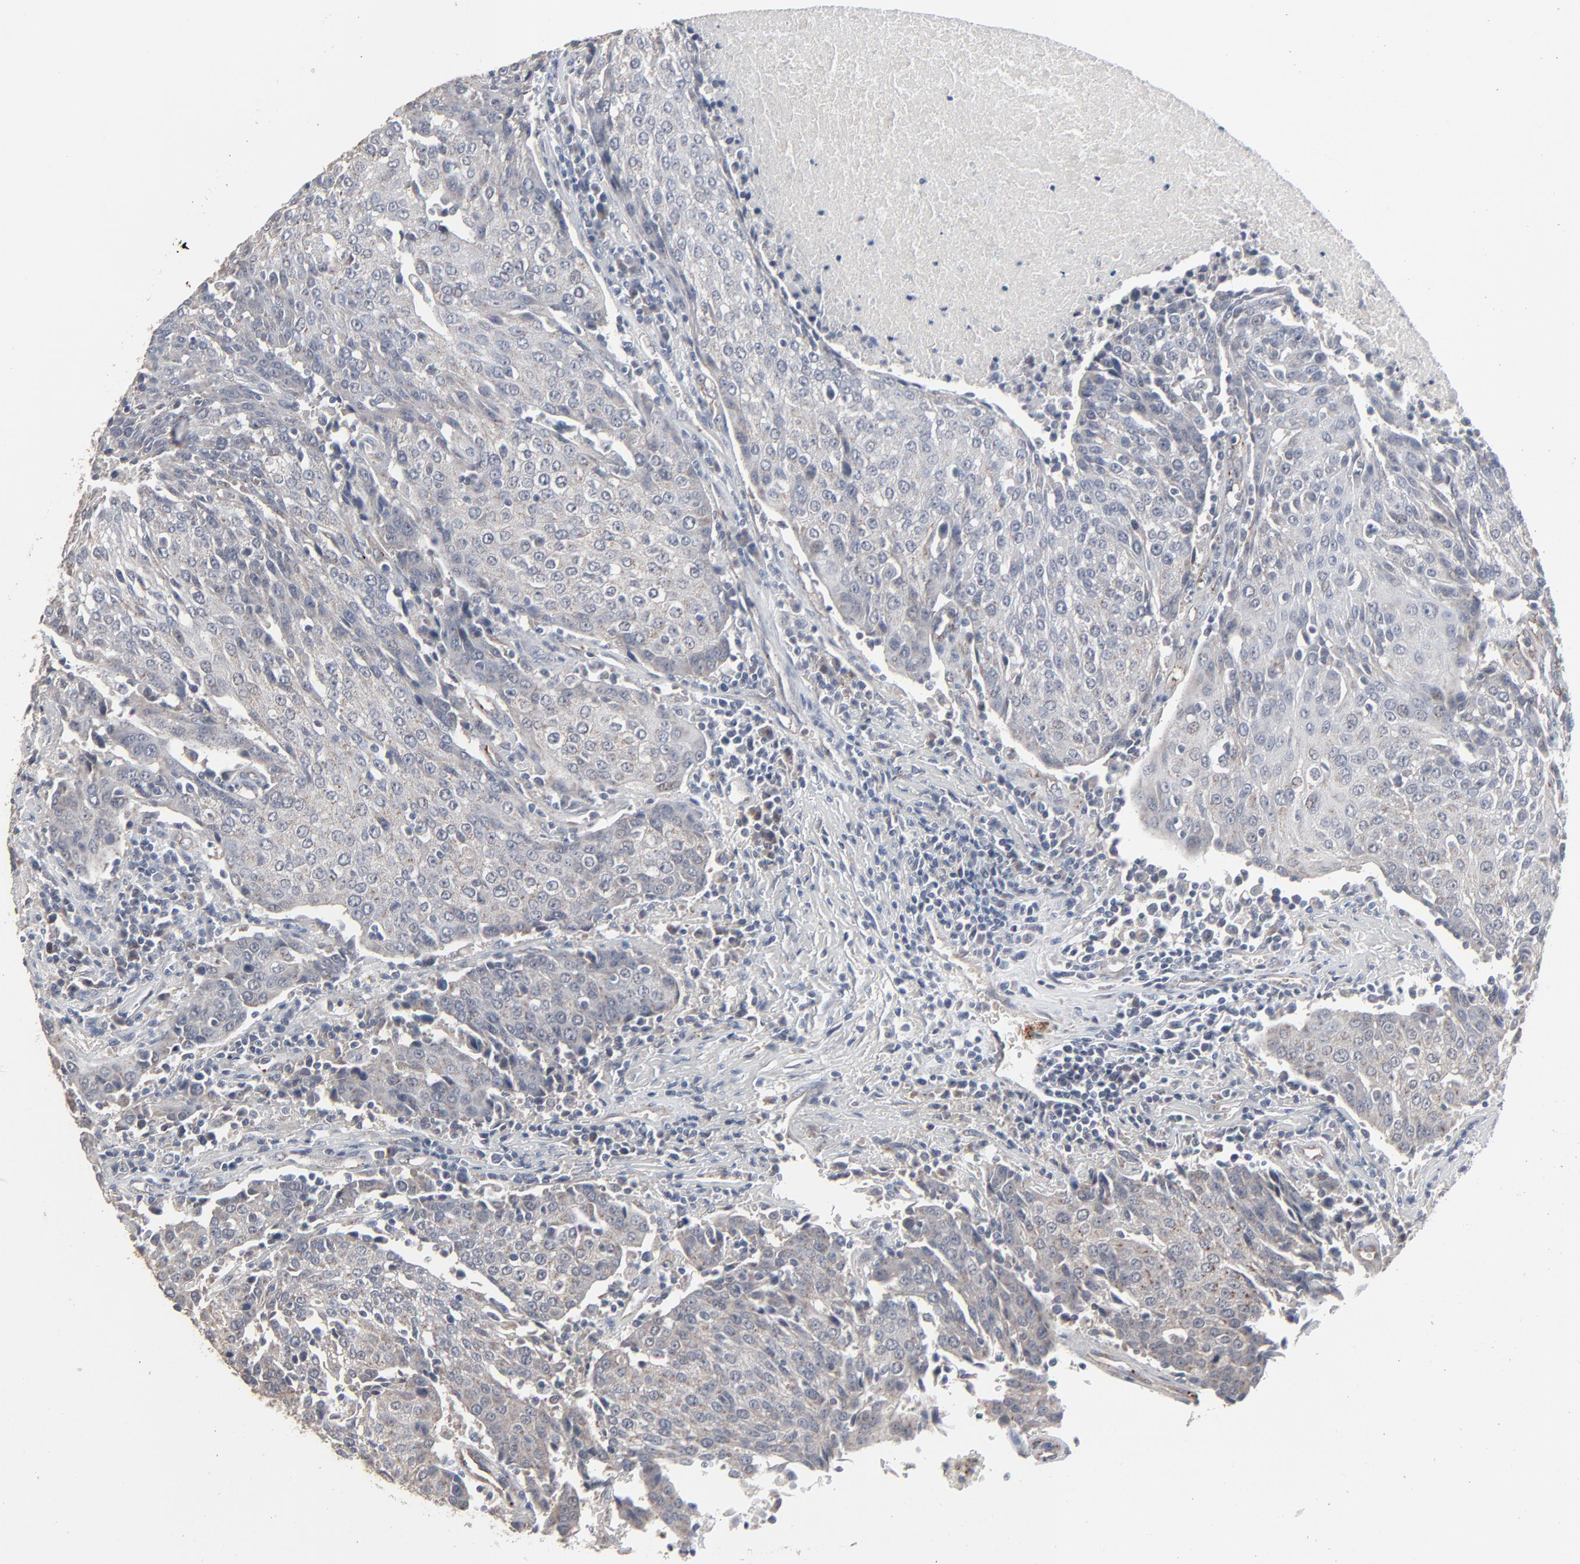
{"staining": {"intensity": "negative", "quantity": "none", "location": "none"}, "tissue": "urothelial cancer", "cell_type": "Tumor cells", "image_type": "cancer", "snomed": [{"axis": "morphology", "description": "Urothelial carcinoma, High grade"}, {"axis": "topography", "description": "Urinary bladder"}], "caption": "Immunohistochemistry photomicrograph of human urothelial carcinoma (high-grade) stained for a protein (brown), which shows no staining in tumor cells. The staining is performed using DAB brown chromogen with nuclei counter-stained in using hematoxylin.", "gene": "JAM3", "patient": {"sex": "female", "age": 85}}